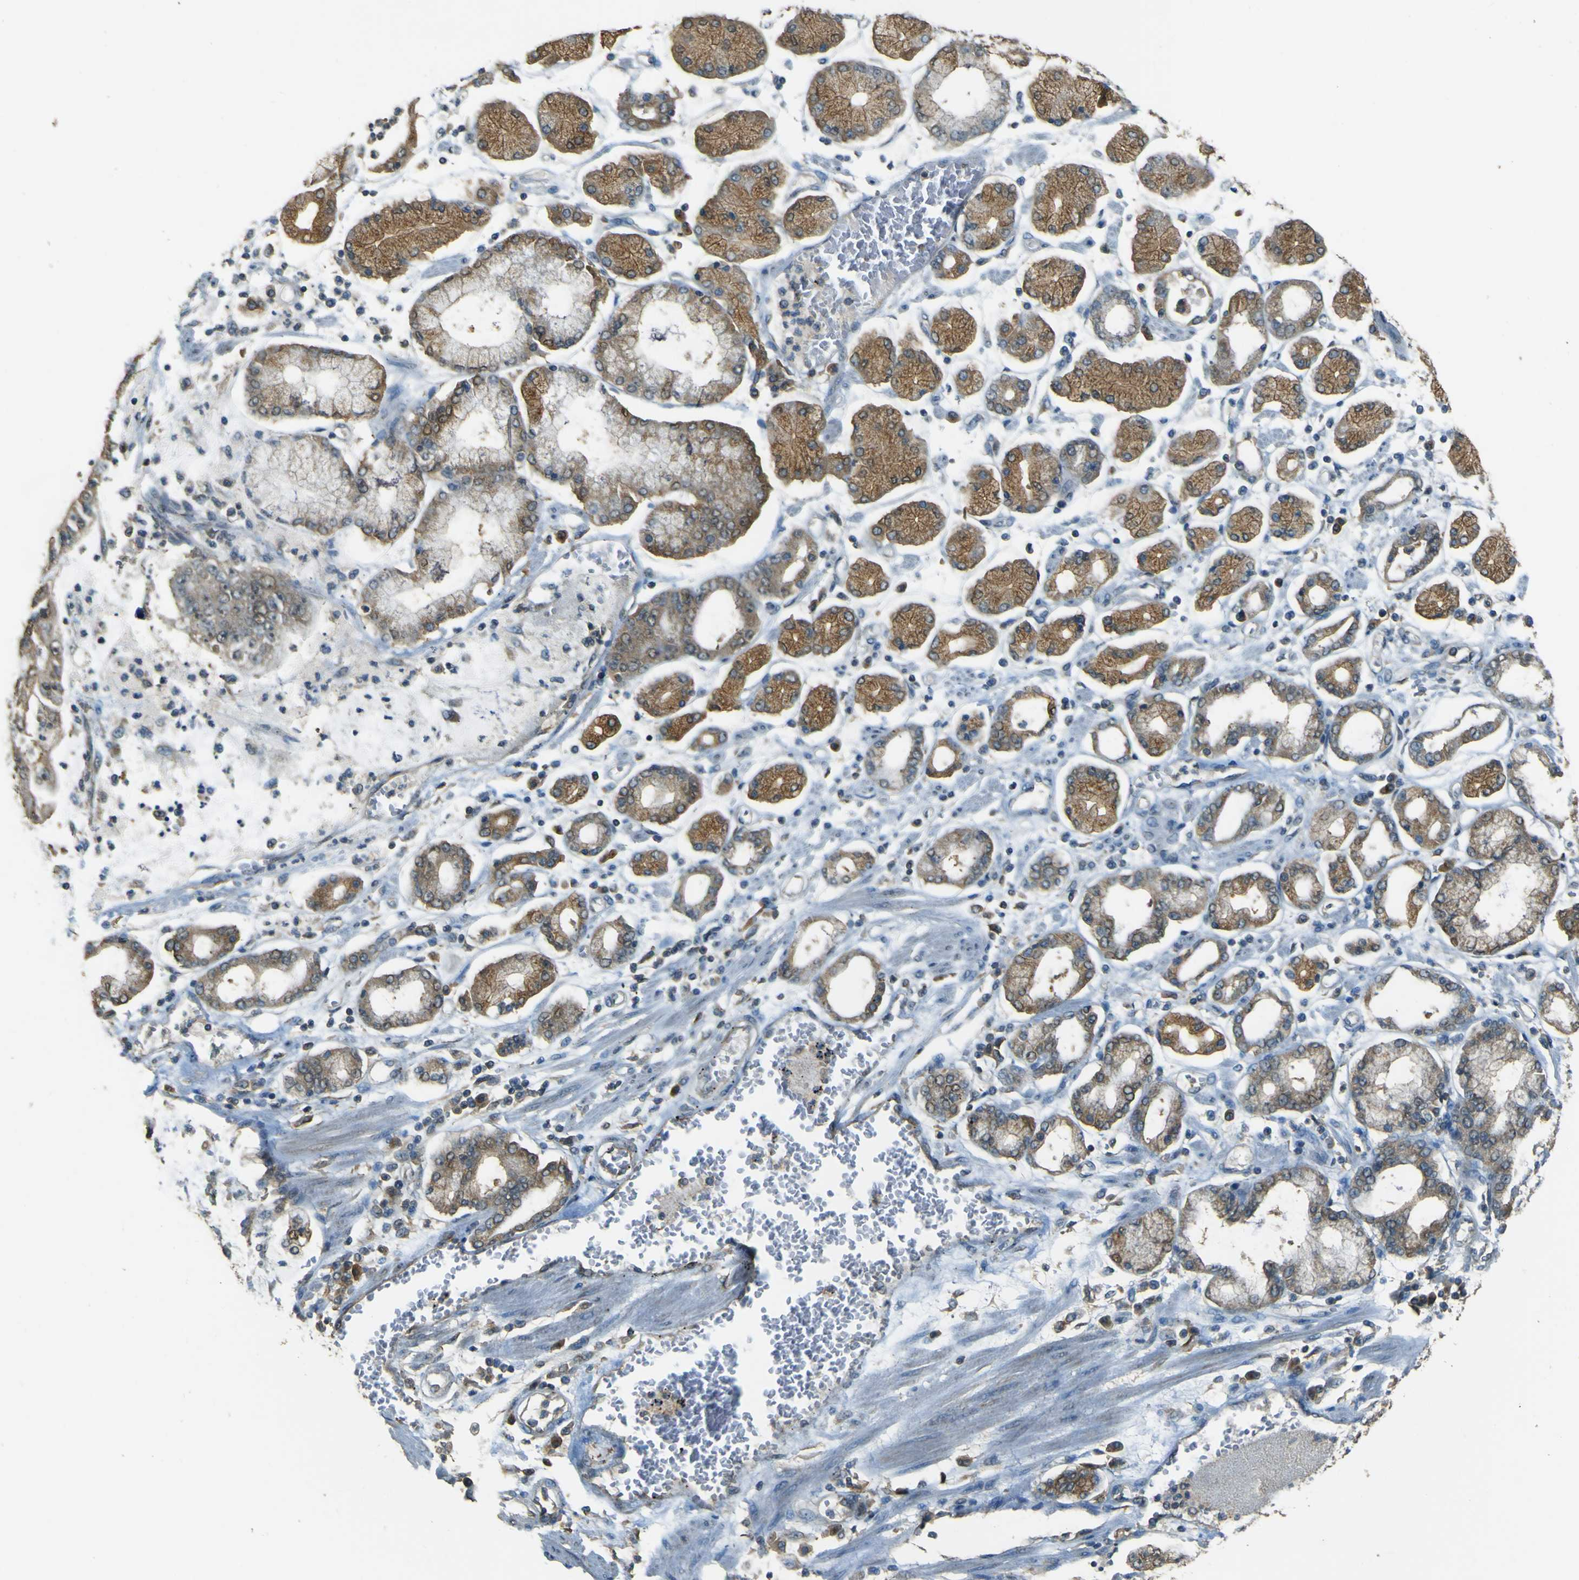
{"staining": {"intensity": "moderate", "quantity": "25%-75%", "location": "cytoplasmic/membranous"}, "tissue": "stomach cancer", "cell_type": "Tumor cells", "image_type": "cancer", "snomed": [{"axis": "morphology", "description": "Adenocarcinoma, NOS"}, {"axis": "topography", "description": "Stomach"}], "caption": "Protein analysis of stomach cancer (adenocarcinoma) tissue demonstrates moderate cytoplasmic/membranous positivity in approximately 25%-75% of tumor cells. (DAB = brown stain, brightfield microscopy at high magnification).", "gene": "GOLGA1", "patient": {"sex": "male", "age": 76}}